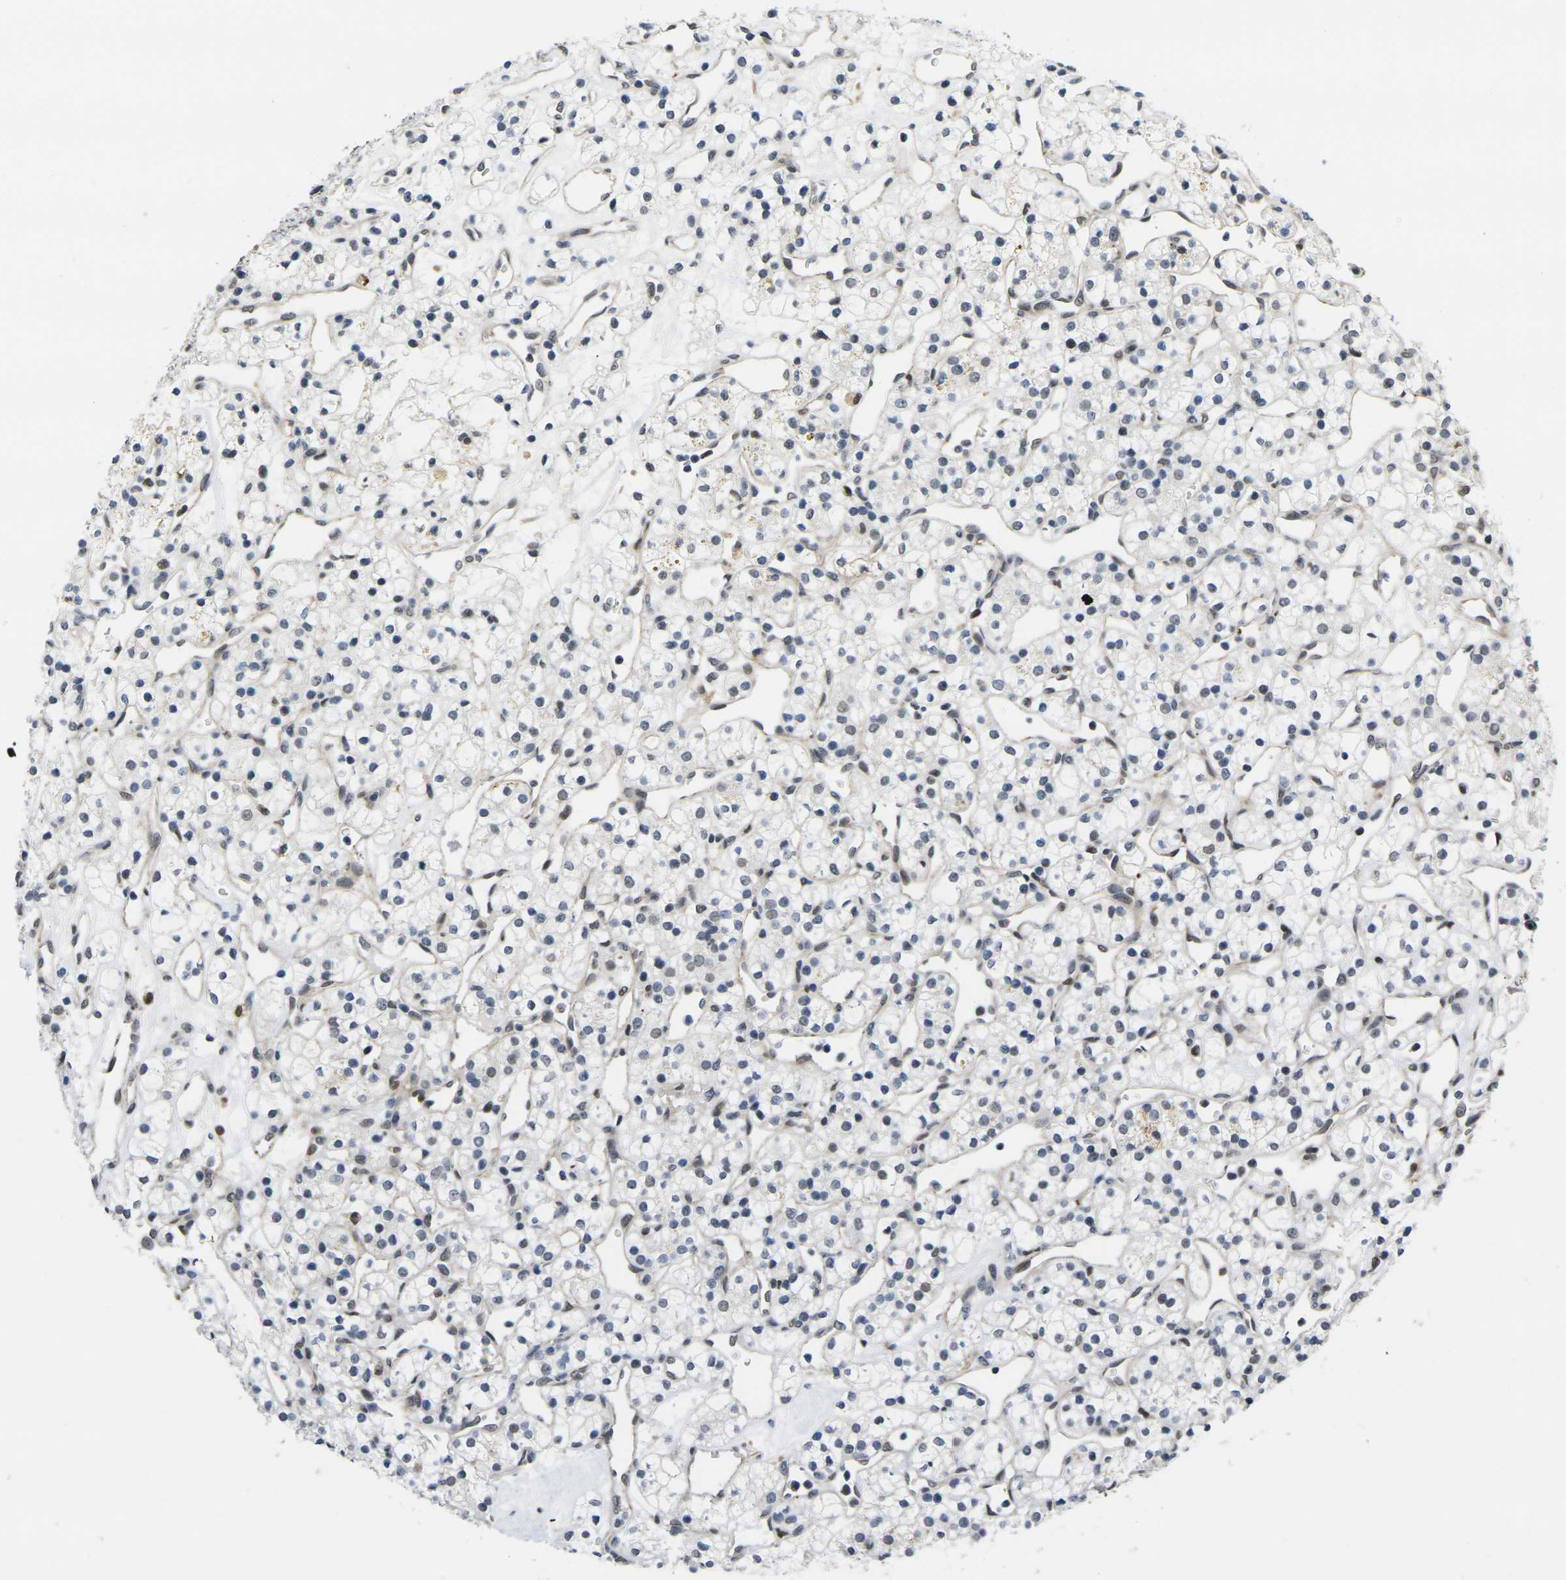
{"staining": {"intensity": "weak", "quantity": "<25%", "location": "nuclear"}, "tissue": "renal cancer", "cell_type": "Tumor cells", "image_type": "cancer", "snomed": [{"axis": "morphology", "description": "Adenocarcinoma, NOS"}, {"axis": "topography", "description": "Kidney"}], "caption": "A high-resolution micrograph shows IHC staining of renal cancer, which shows no significant expression in tumor cells.", "gene": "RBM7", "patient": {"sex": "female", "age": 60}}